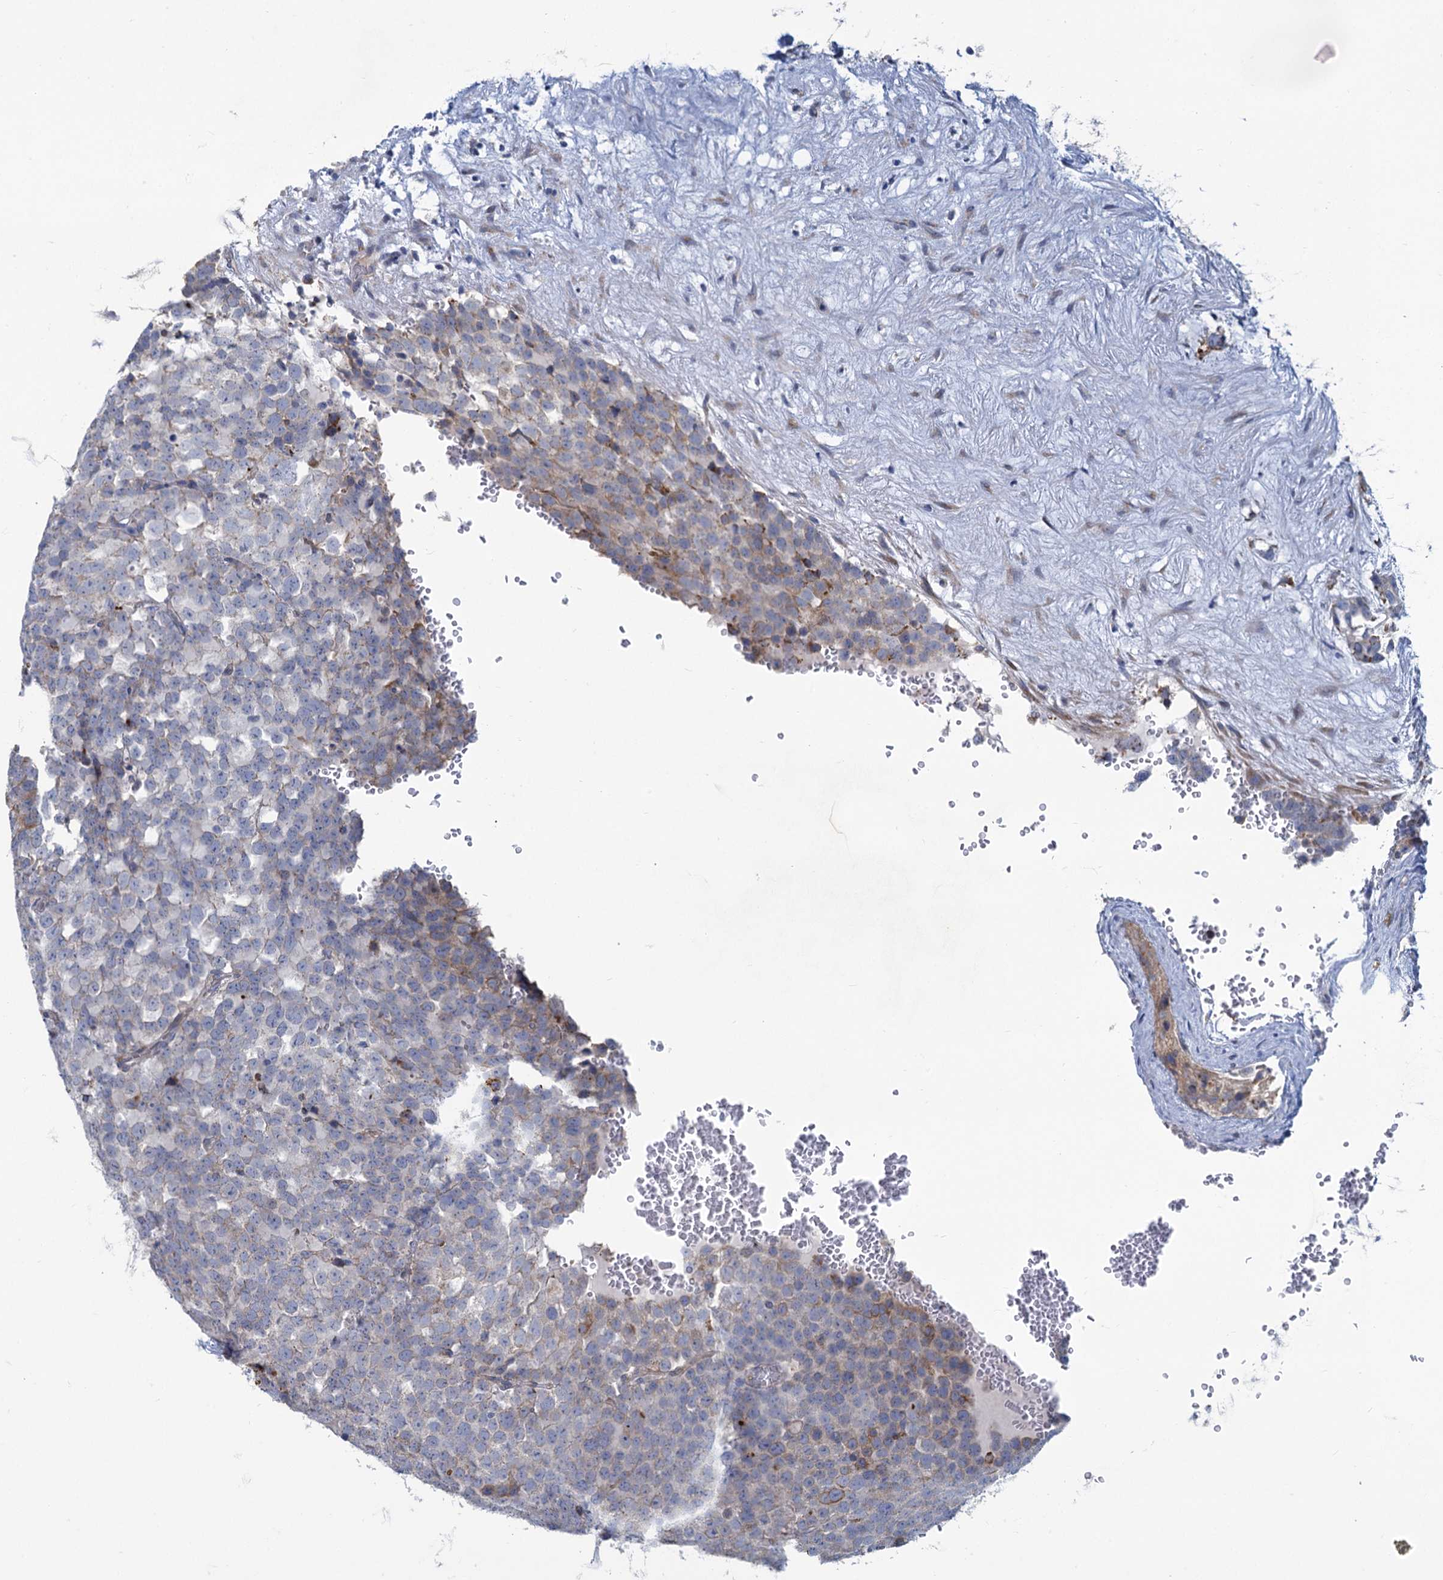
{"staining": {"intensity": "moderate", "quantity": "<25%", "location": "cytoplasmic/membranous"}, "tissue": "testis cancer", "cell_type": "Tumor cells", "image_type": "cancer", "snomed": [{"axis": "morphology", "description": "Seminoma, NOS"}, {"axis": "topography", "description": "Testis"}], "caption": "High-magnification brightfield microscopy of testis cancer stained with DAB (3,3'-diaminobenzidine) (brown) and counterstained with hematoxylin (blue). tumor cells exhibit moderate cytoplasmic/membranous staining is present in approximately<25% of cells. (IHC, brightfield microscopy, high magnification).", "gene": "PRSS35", "patient": {"sex": "male", "age": 71}}